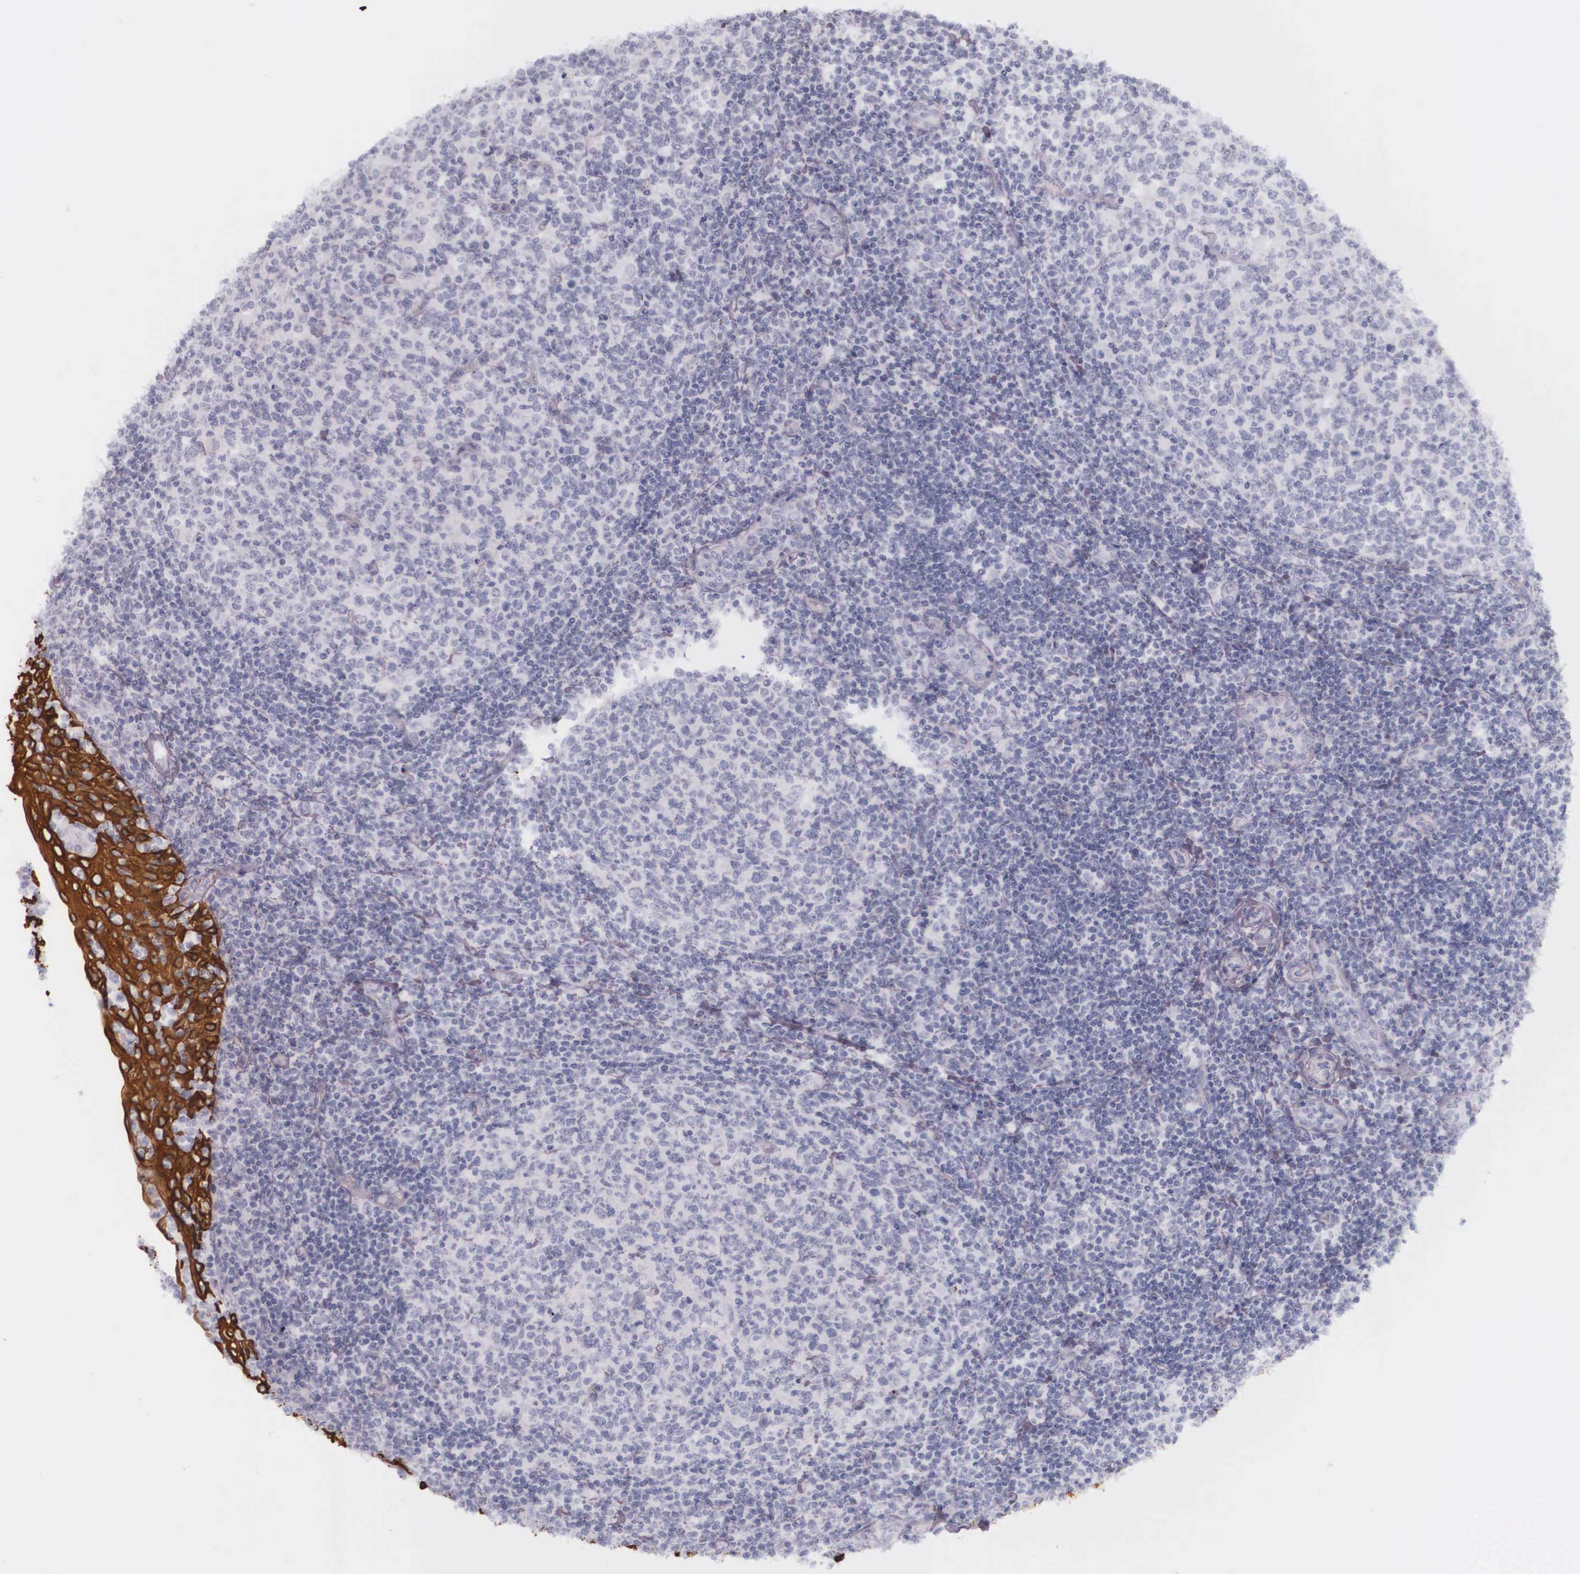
{"staining": {"intensity": "negative", "quantity": "none", "location": "none"}, "tissue": "tonsil", "cell_type": "Germinal center cells", "image_type": "normal", "snomed": [{"axis": "morphology", "description": "Normal tissue, NOS"}, {"axis": "topography", "description": "Tonsil"}], "caption": "Image shows no protein expression in germinal center cells of unremarkable tonsil.", "gene": "KRT14", "patient": {"sex": "female", "age": 3}}